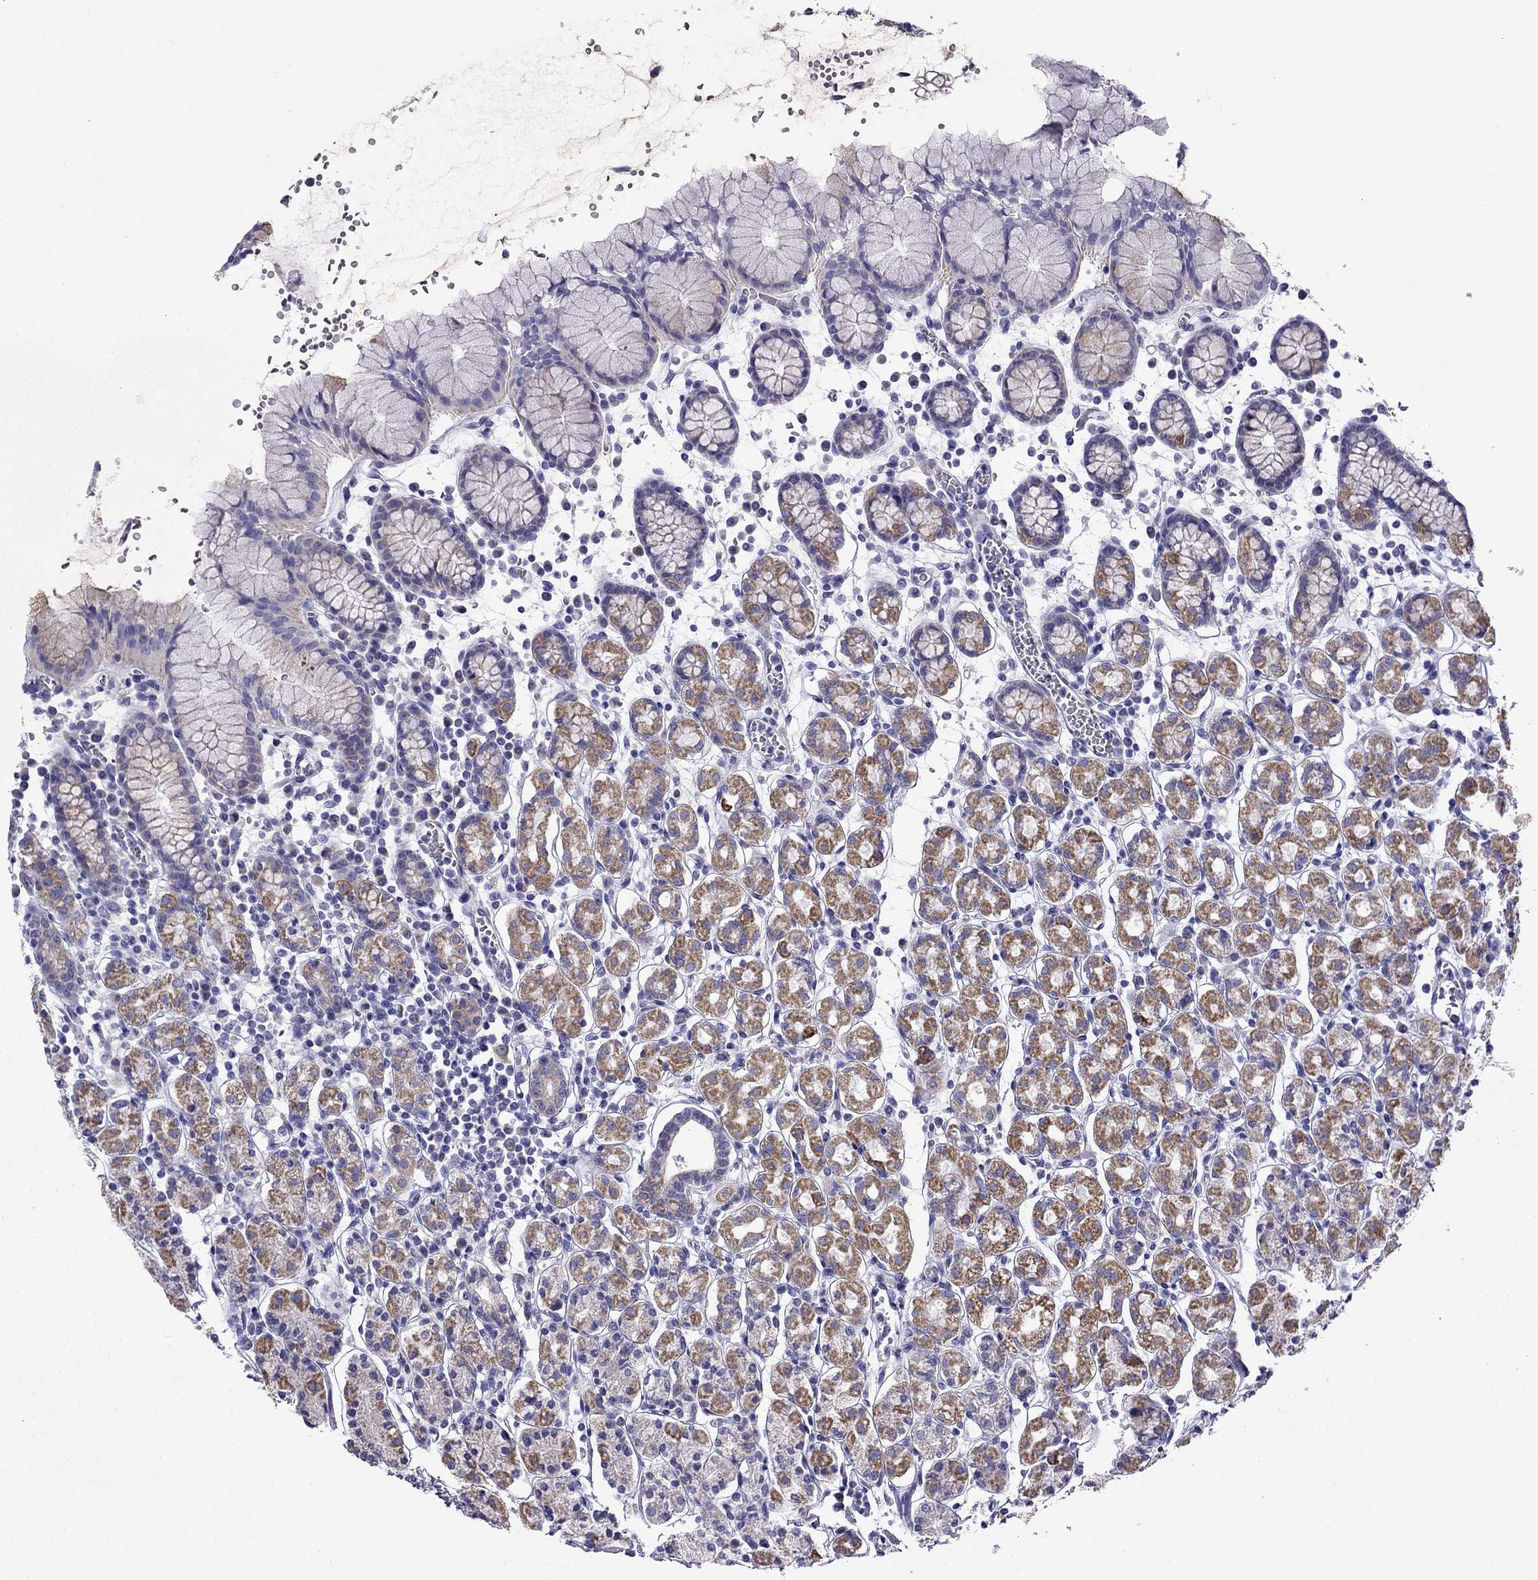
{"staining": {"intensity": "moderate", "quantity": "25%-75%", "location": "cytoplasmic/membranous"}, "tissue": "stomach", "cell_type": "Glandular cells", "image_type": "normal", "snomed": [{"axis": "morphology", "description": "Normal tissue, NOS"}, {"axis": "topography", "description": "Stomach, upper"}, {"axis": "topography", "description": "Stomach"}], "caption": "Stomach was stained to show a protein in brown. There is medium levels of moderate cytoplasmic/membranous staining in approximately 25%-75% of glandular cells. Nuclei are stained in blue.", "gene": "KIF5A", "patient": {"sex": "male", "age": 62}}